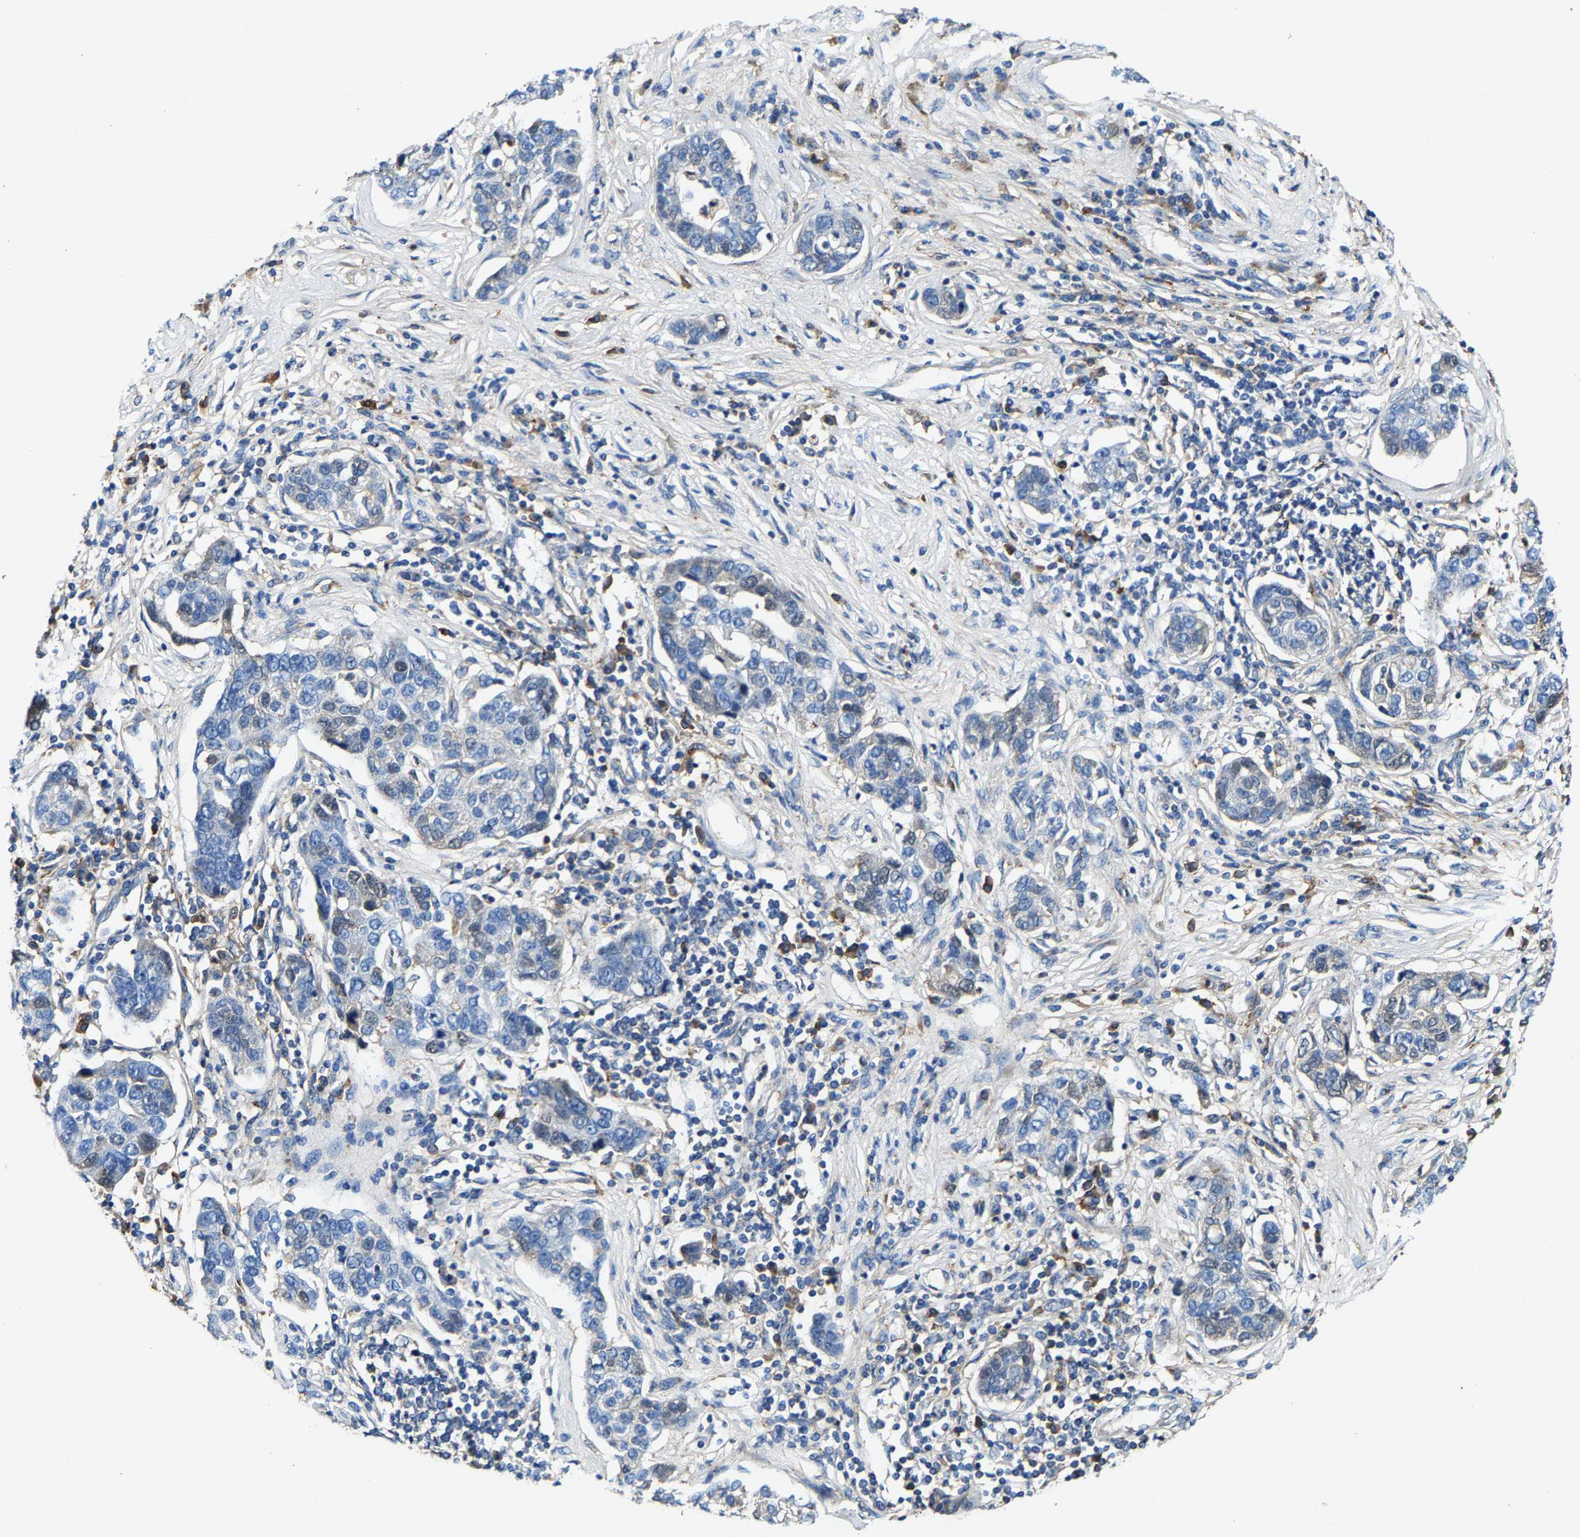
{"staining": {"intensity": "negative", "quantity": "none", "location": "none"}, "tissue": "pancreatic cancer", "cell_type": "Tumor cells", "image_type": "cancer", "snomed": [{"axis": "morphology", "description": "Adenocarcinoma, NOS"}, {"axis": "topography", "description": "Pancreas"}], "caption": "Immunohistochemistry (IHC) photomicrograph of neoplastic tissue: human pancreatic cancer (adenocarcinoma) stained with DAB (3,3'-diaminobenzidine) displays no significant protein positivity in tumor cells.", "gene": "SLC25A25", "patient": {"sex": "female", "age": 61}}